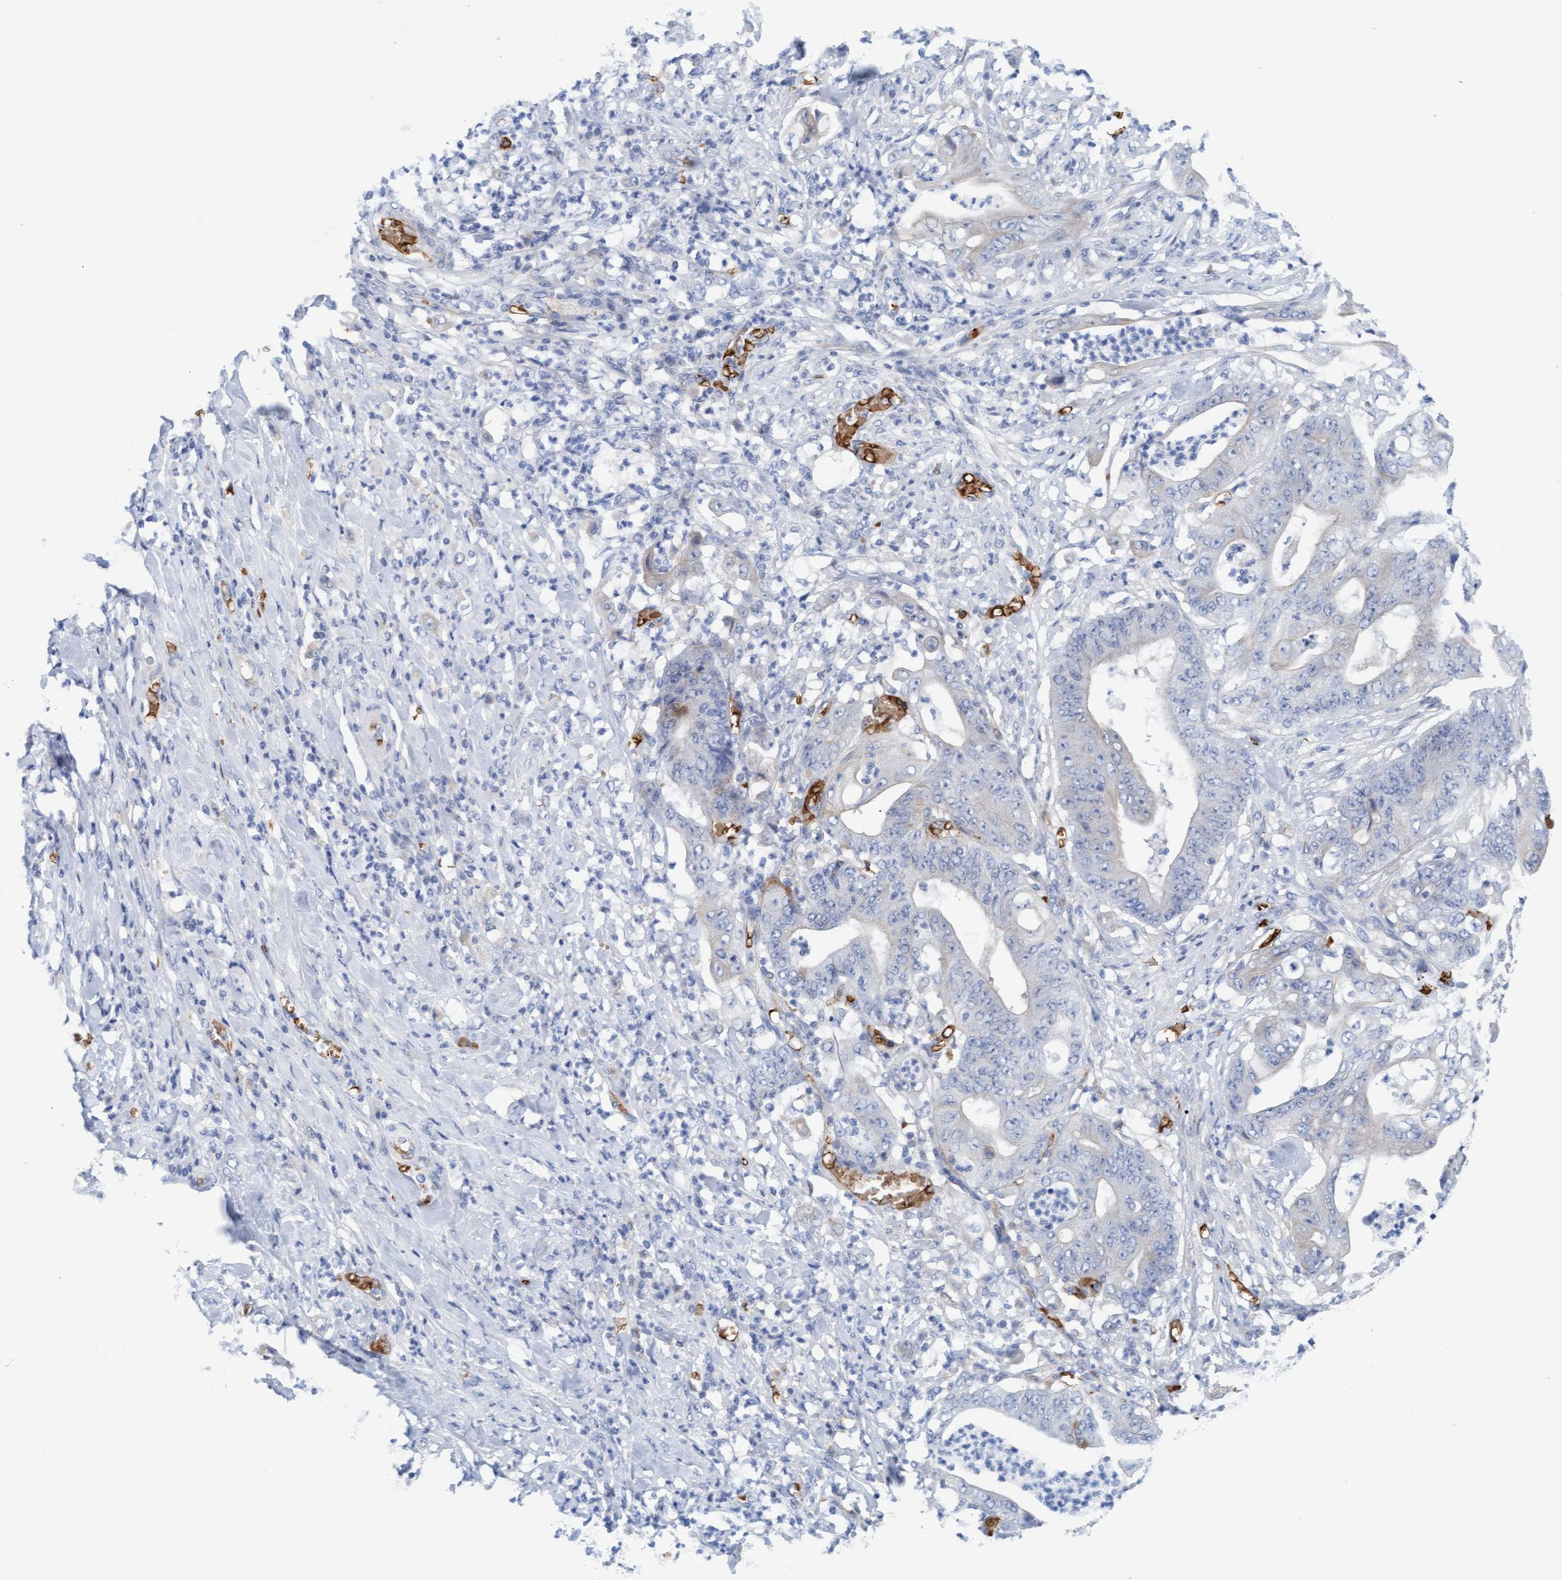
{"staining": {"intensity": "negative", "quantity": "none", "location": "none"}, "tissue": "stomach cancer", "cell_type": "Tumor cells", "image_type": "cancer", "snomed": [{"axis": "morphology", "description": "Adenocarcinoma, NOS"}, {"axis": "topography", "description": "Stomach"}], "caption": "Human stomach cancer stained for a protein using IHC exhibits no expression in tumor cells.", "gene": "P2RX5", "patient": {"sex": "female", "age": 73}}